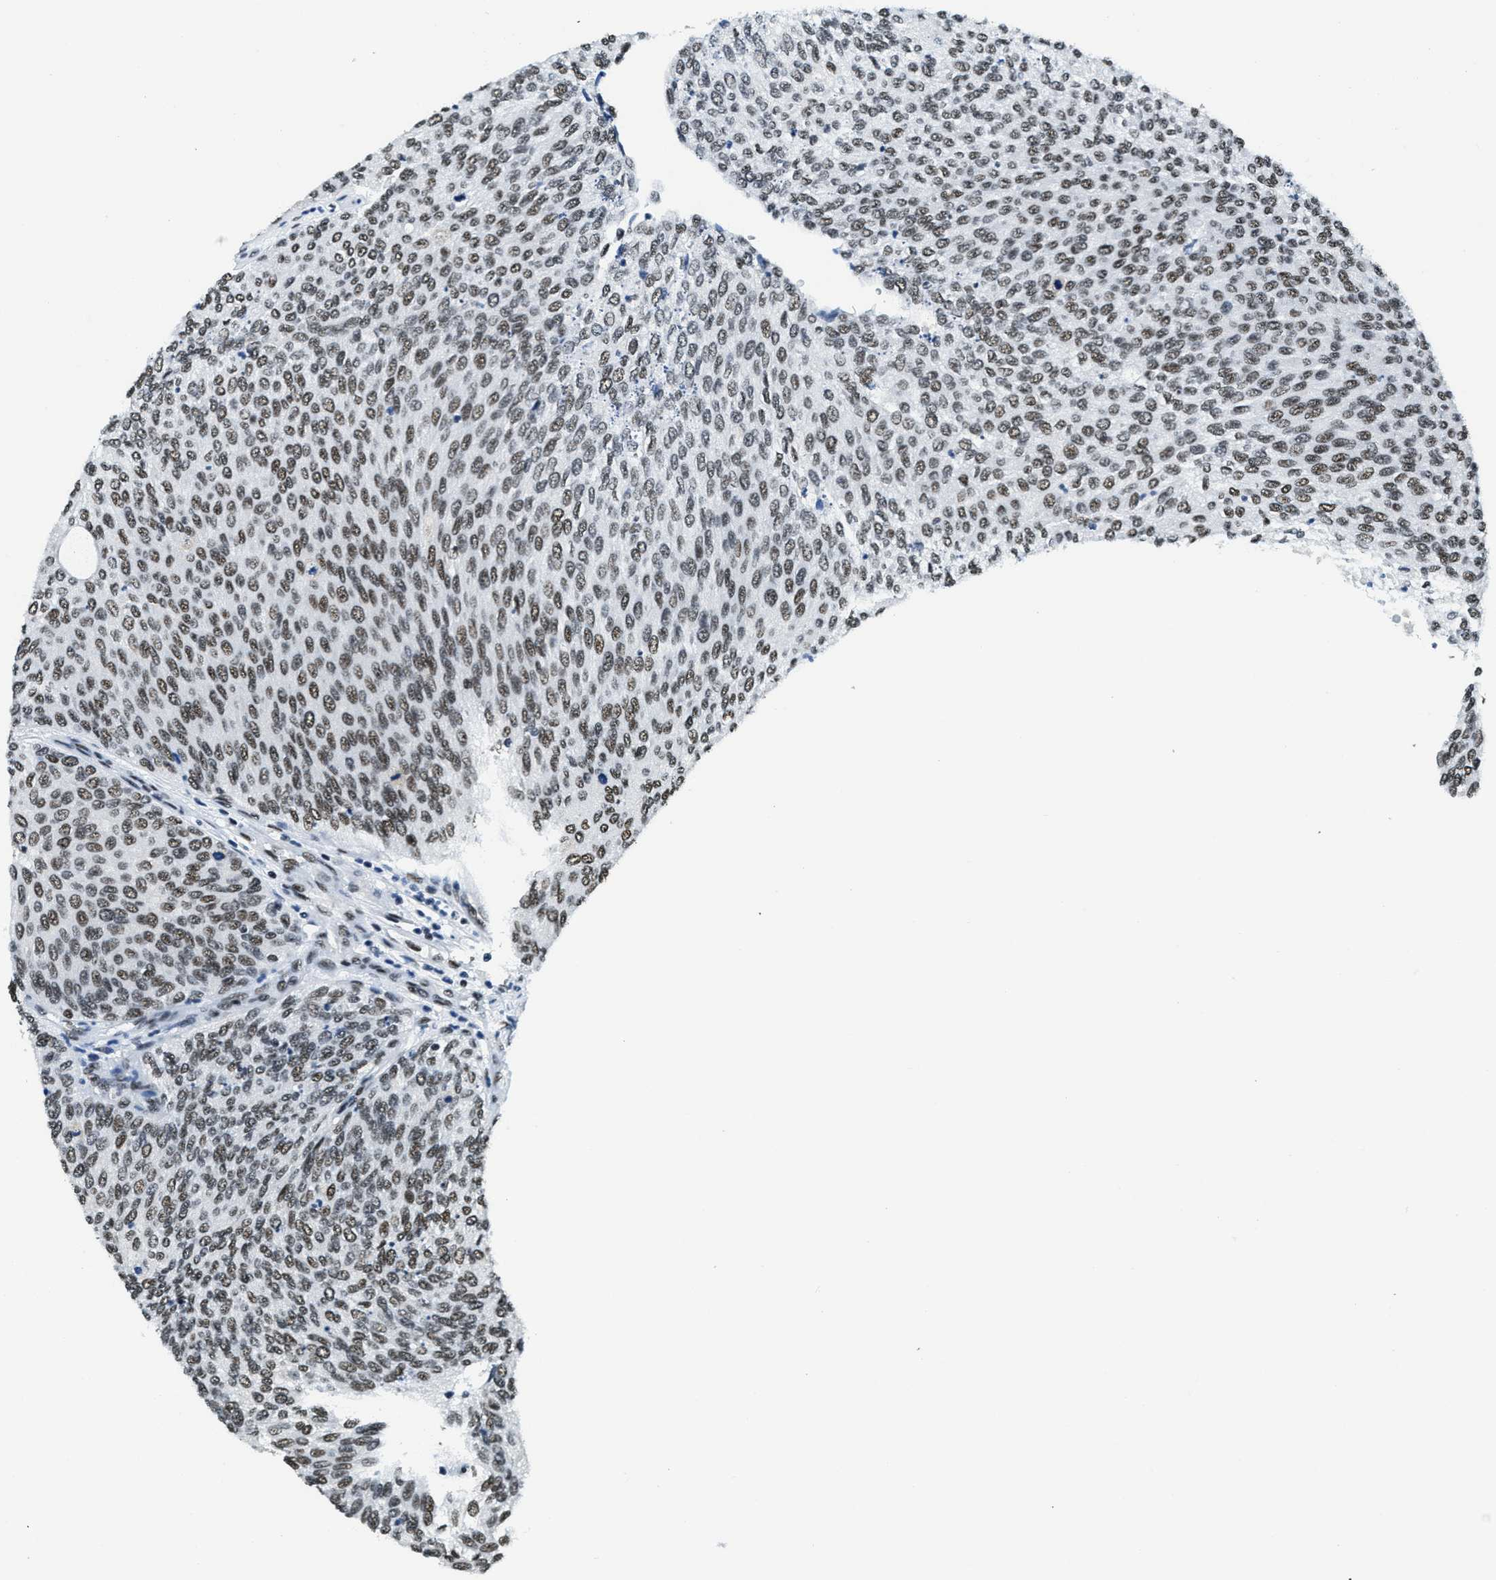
{"staining": {"intensity": "moderate", "quantity": ">75%", "location": "nuclear"}, "tissue": "urothelial cancer", "cell_type": "Tumor cells", "image_type": "cancer", "snomed": [{"axis": "morphology", "description": "Urothelial carcinoma, Low grade"}, {"axis": "topography", "description": "Urinary bladder"}], "caption": "About >75% of tumor cells in human urothelial cancer reveal moderate nuclear protein positivity as visualized by brown immunohistochemical staining.", "gene": "SSB", "patient": {"sex": "female", "age": 79}}